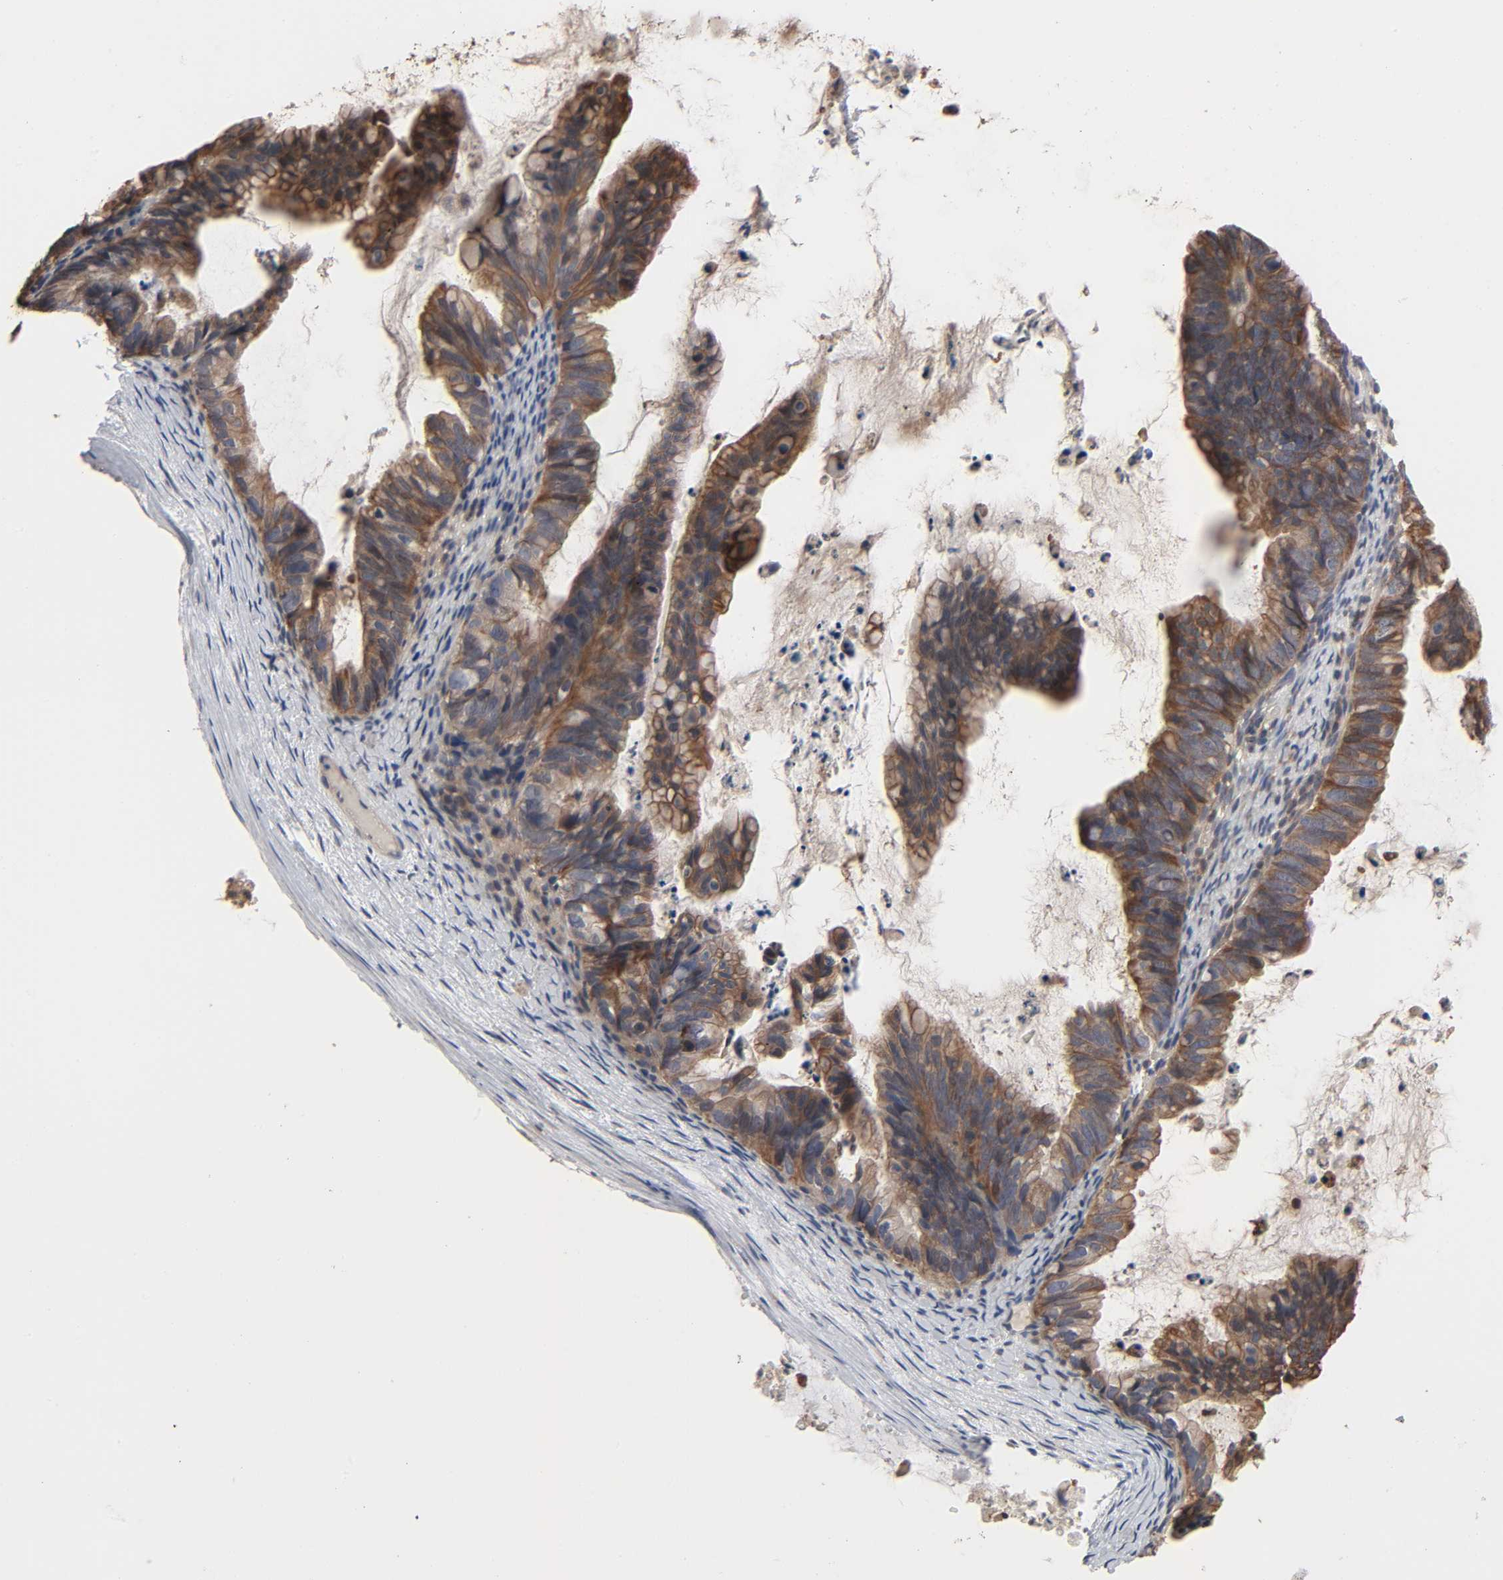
{"staining": {"intensity": "strong", "quantity": "25%-75%", "location": "cytoplasmic/membranous"}, "tissue": "ovarian cancer", "cell_type": "Tumor cells", "image_type": "cancer", "snomed": [{"axis": "morphology", "description": "Cystadenocarcinoma, mucinous, NOS"}, {"axis": "topography", "description": "Ovary"}], "caption": "Immunohistochemistry (IHC) histopathology image of neoplastic tissue: ovarian cancer stained using immunohistochemistry displays high levels of strong protein expression localized specifically in the cytoplasmic/membranous of tumor cells, appearing as a cytoplasmic/membranous brown color.", "gene": "NDRG2", "patient": {"sex": "female", "age": 36}}